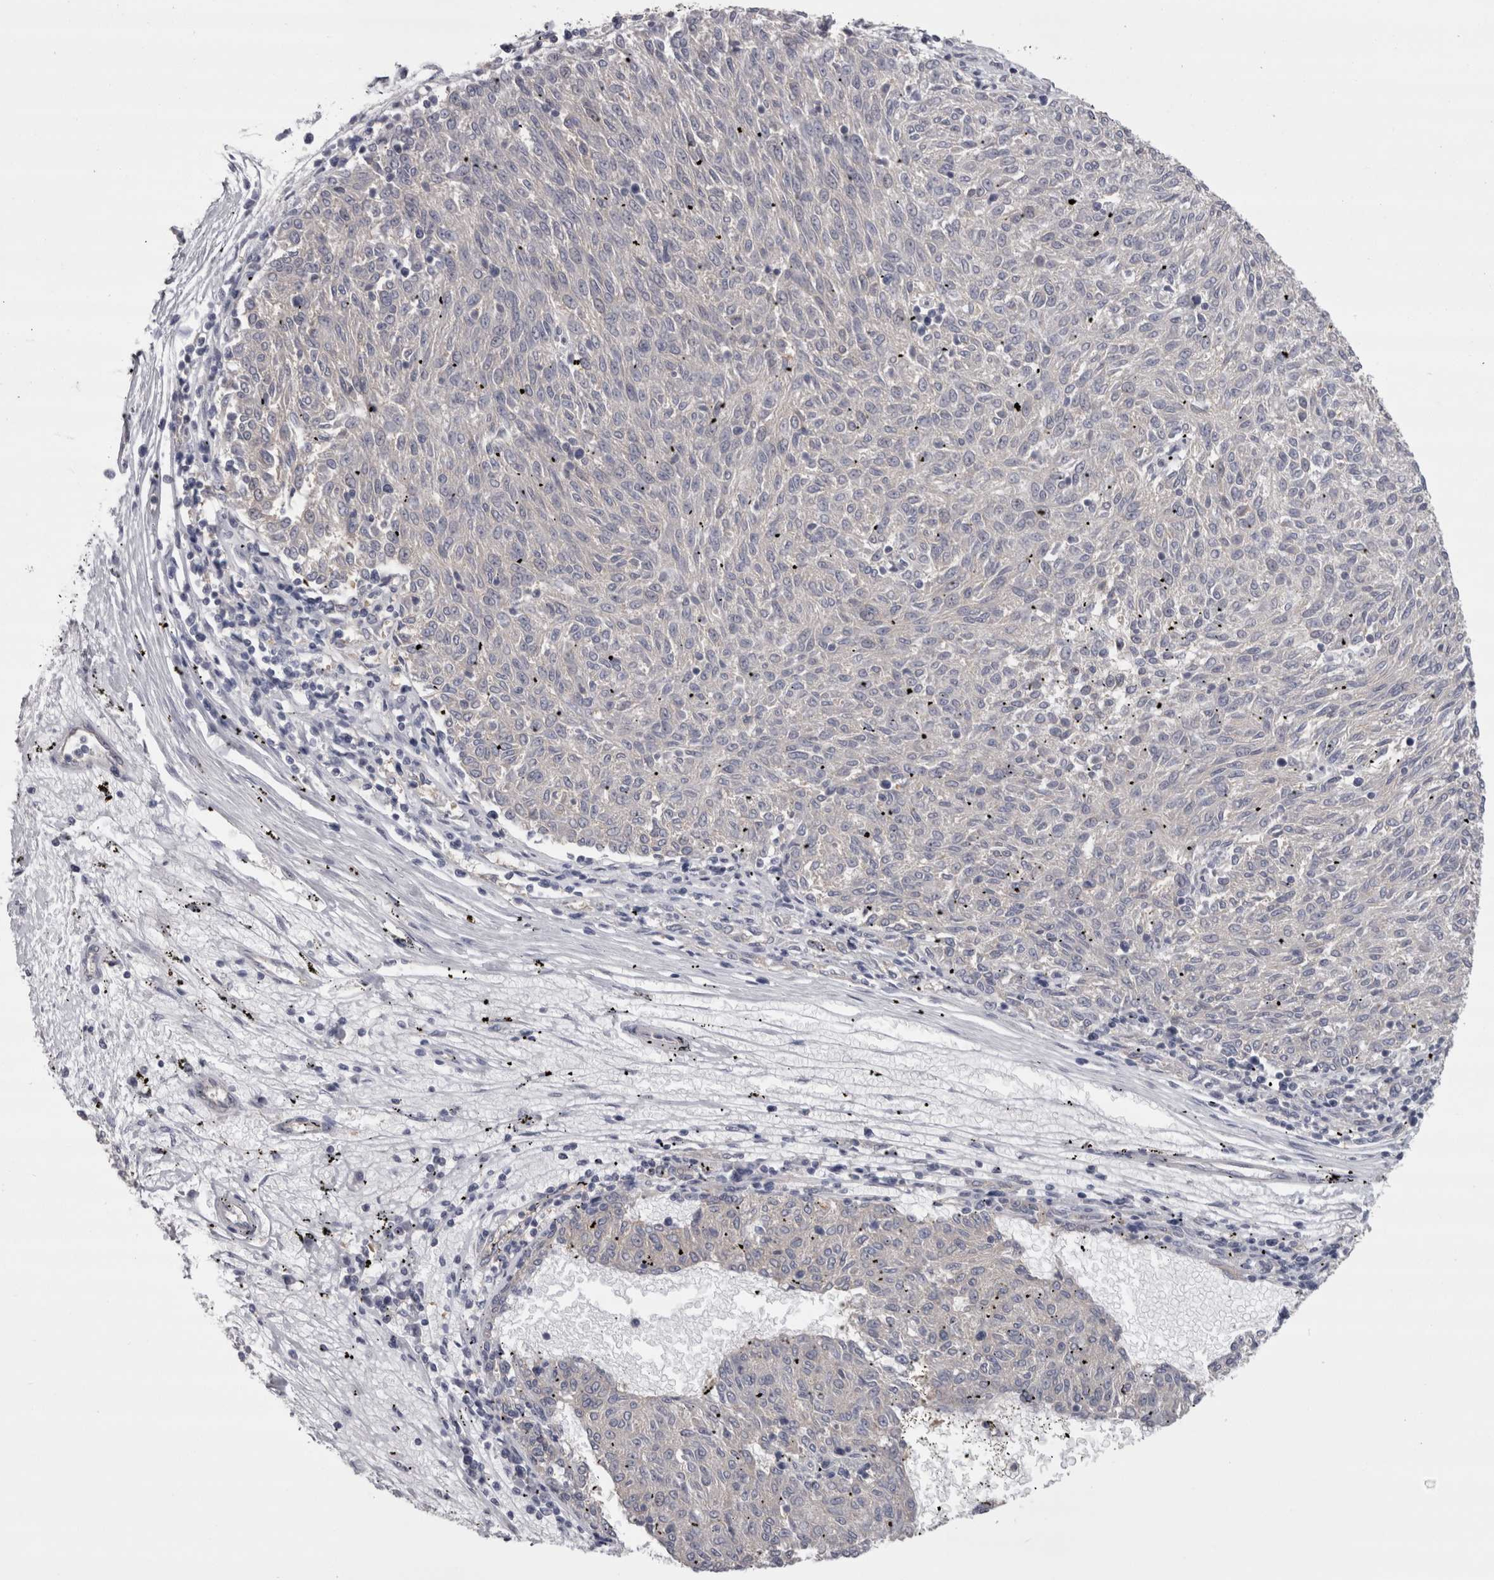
{"staining": {"intensity": "negative", "quantity": "none", "location": "none"}, "tissue": "melanoma", "cell_type": "Tumor cells", "image_type": "cancer", "snomed": [{"axis": "morphology", "description": "Malignant melanoma, NOS"}, {"axis": "topography", "description": "Skin"}], "caption": "IHC of human melanoma displays no expression in tumor cells.", "gene": "LYZL6", "patient": {"sex": "female", "age": 72}}